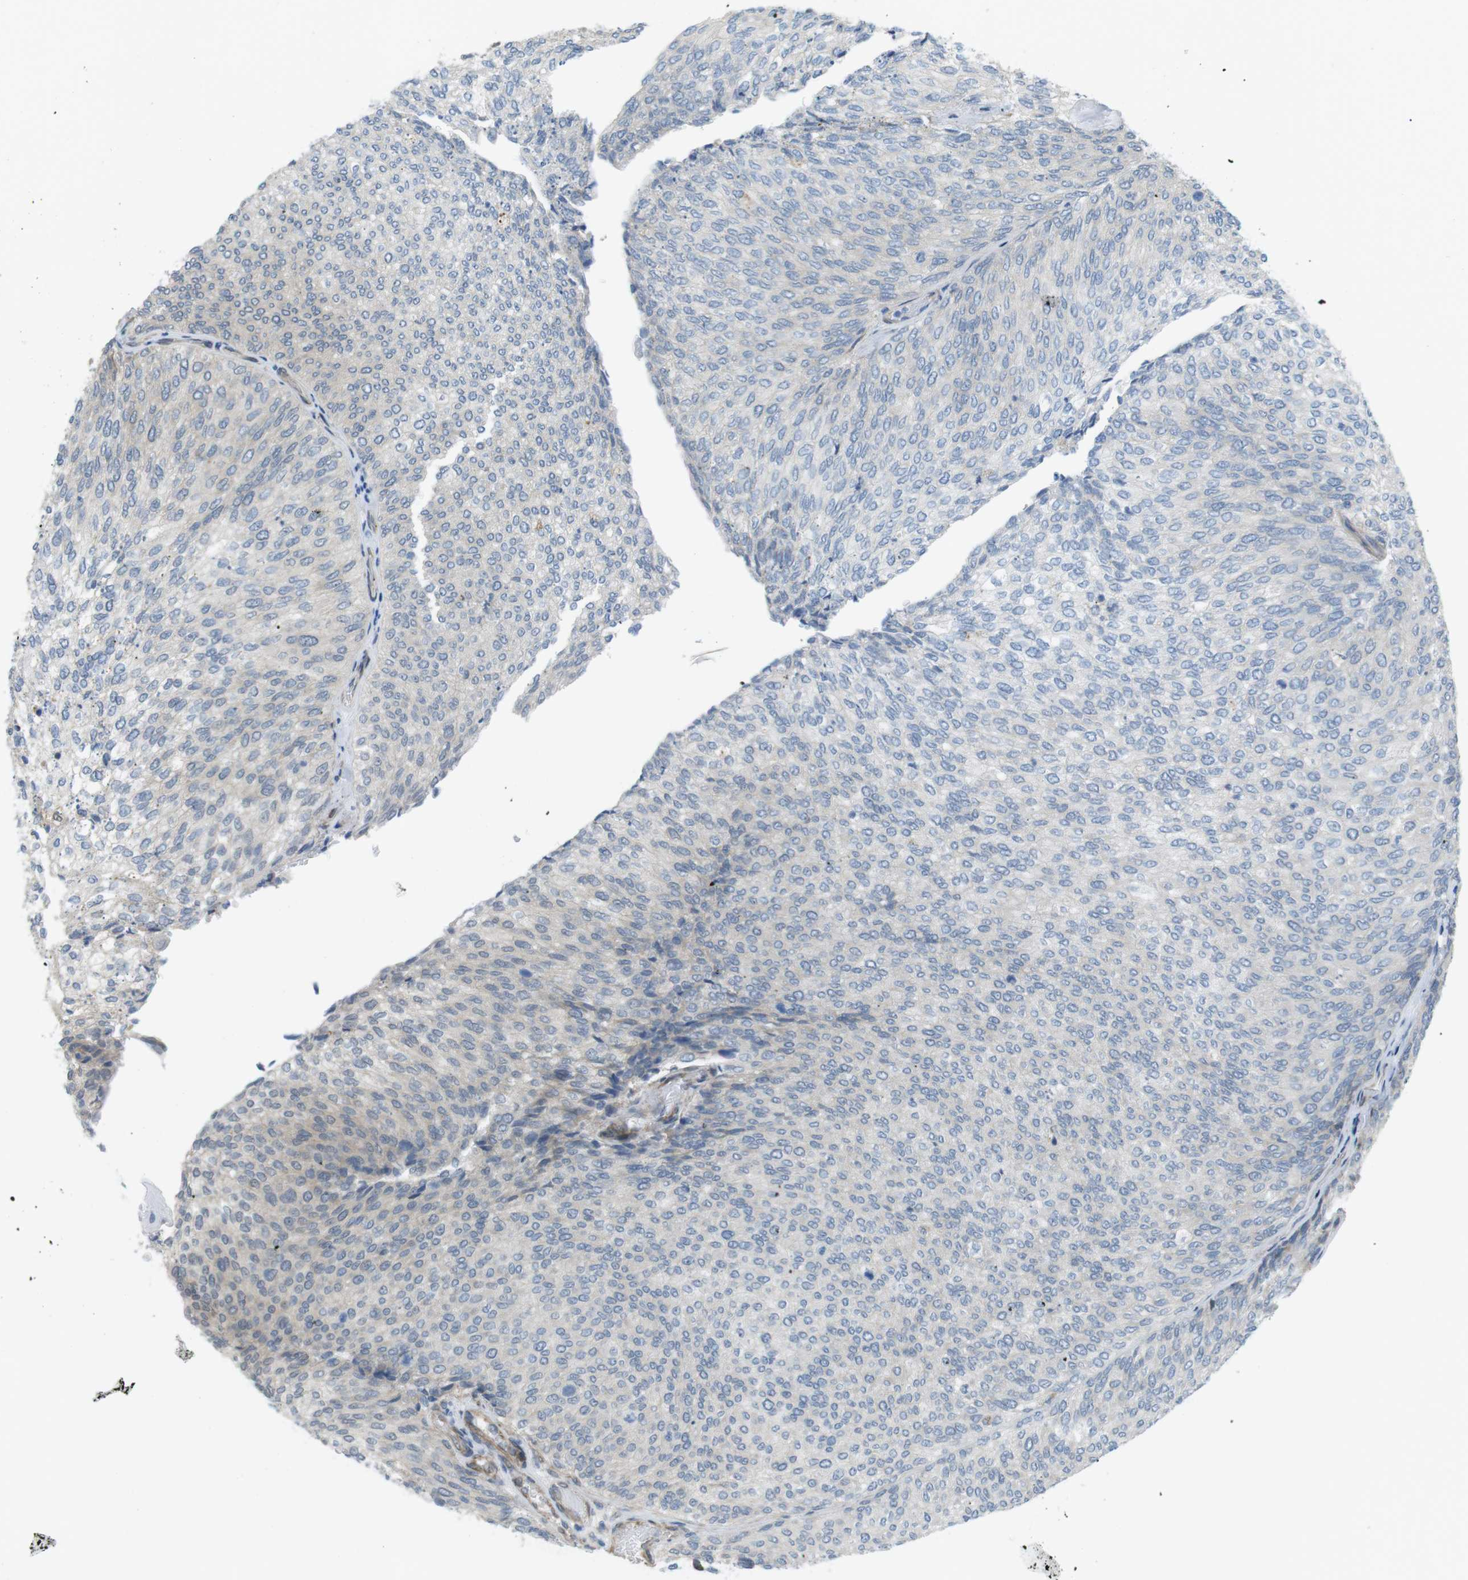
{"staining": {"intensity": "negative", "quantity": "none", "location": "none"}, "tissue": "urothelial cancer", "cell_type": "Tumor cells", "image_type": "cancer", "snomed": [{"axis": "morphology", "description": "Urothelial carcinoma, Low grade"}, {"axis": "topography", "description": "Urinary bladder"}], "caption": "IHC of human urothelial cancer reveals no positivity in tumor cells.", "gene": "KANK2", "patient": {"sex": "female", "age": 79}}